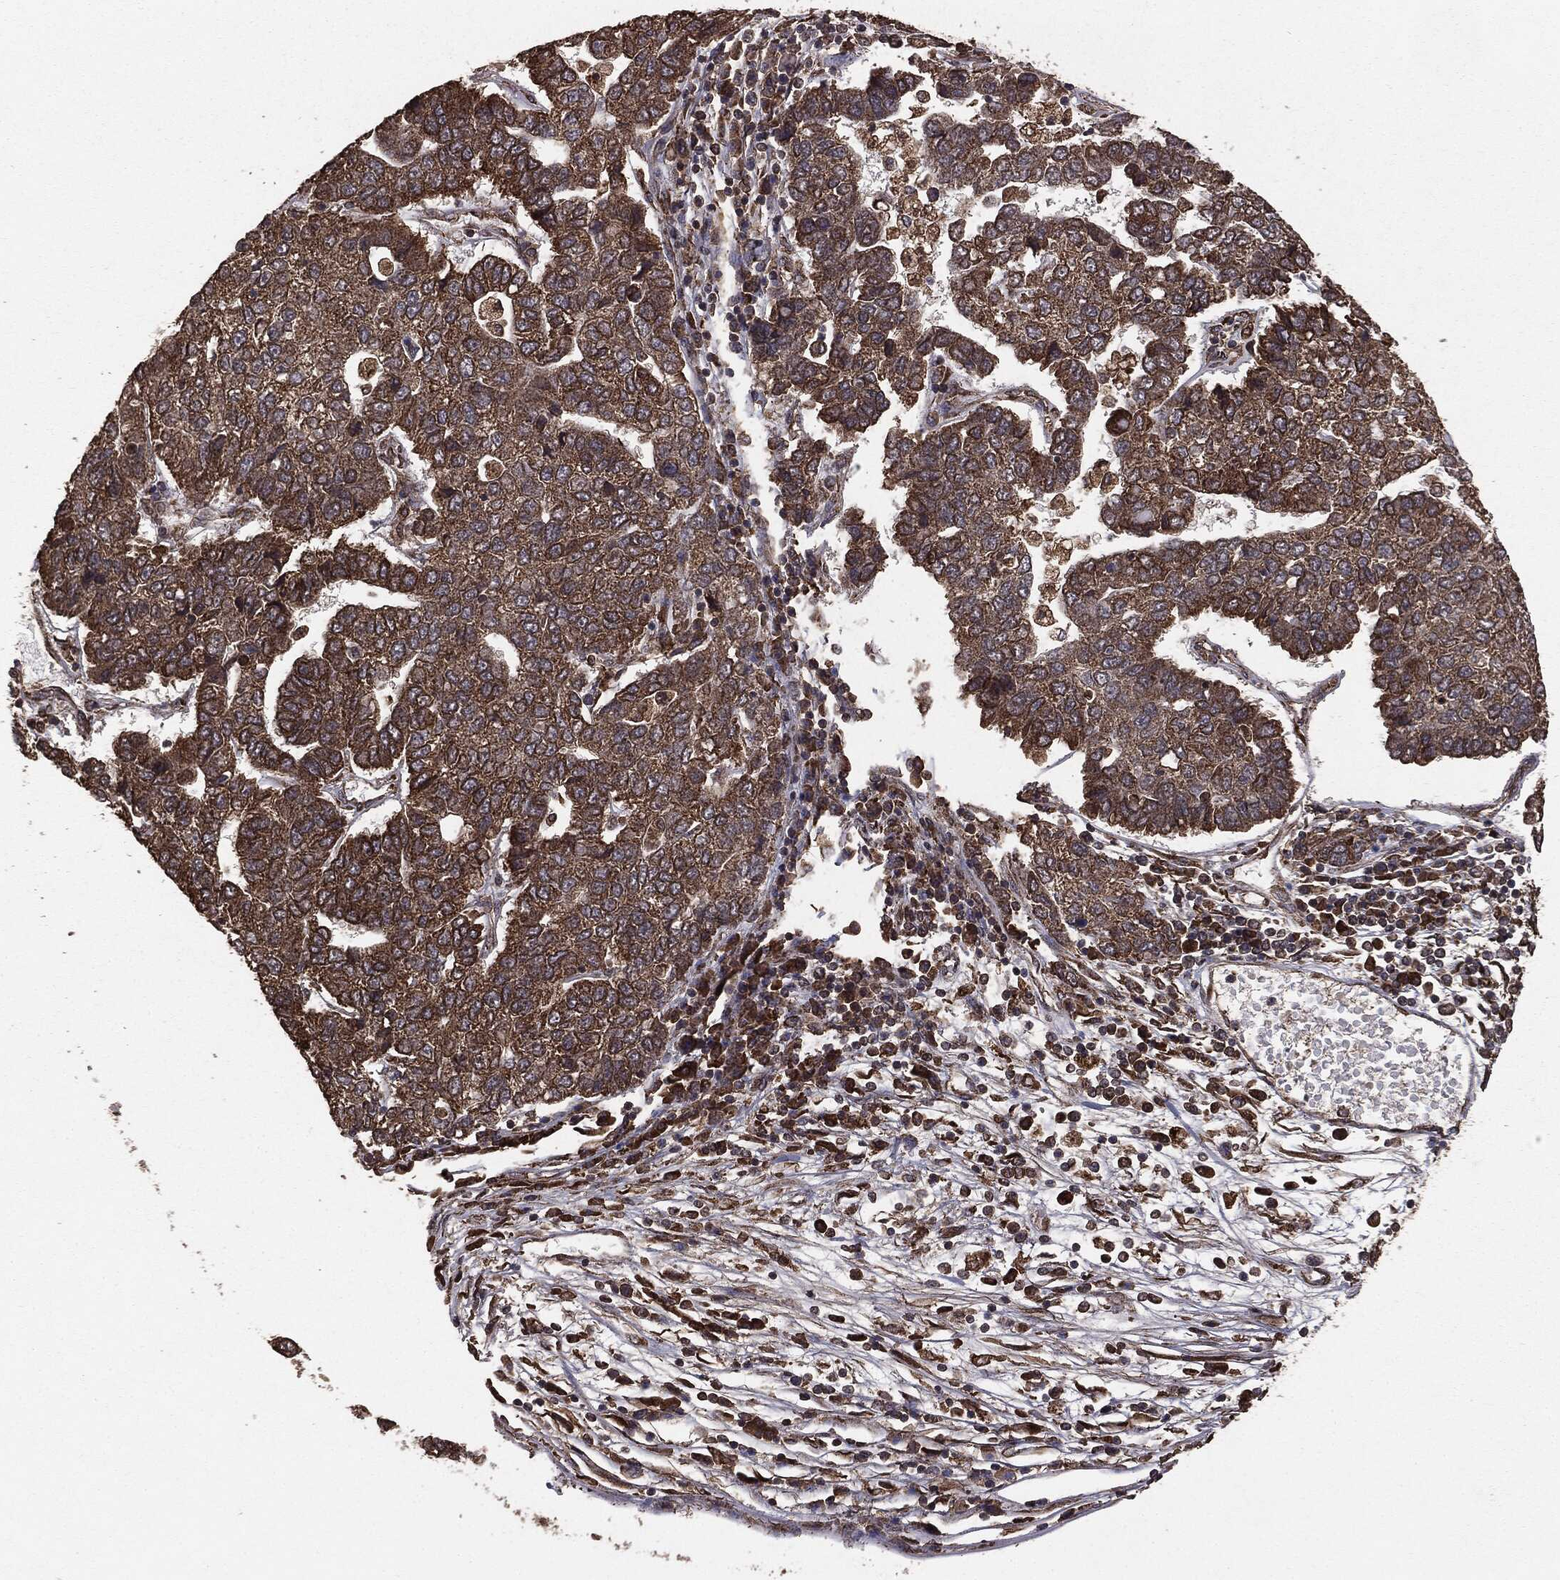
{"staining": {"intensity": "moderate", "quantity": ">75%", "location": "cytoplasmic/membranous"}, "tissue": "pancreatic cancer", "cell_type": "Tumor cells", "image_type": "cancer", "snomed": [{"axis": "morphology", "description": "Adenocarcinoma, NOS"}, {"axis": "topography", "description": "Pancreas"}], "caption": "Protein analysis of pancreatic cancer tissue shows moderate cytoplasmic/membranous positivity in about >75% of tumor cells.", "gene": "MTOR", "patient": {"sex": "female", "age": 61}}